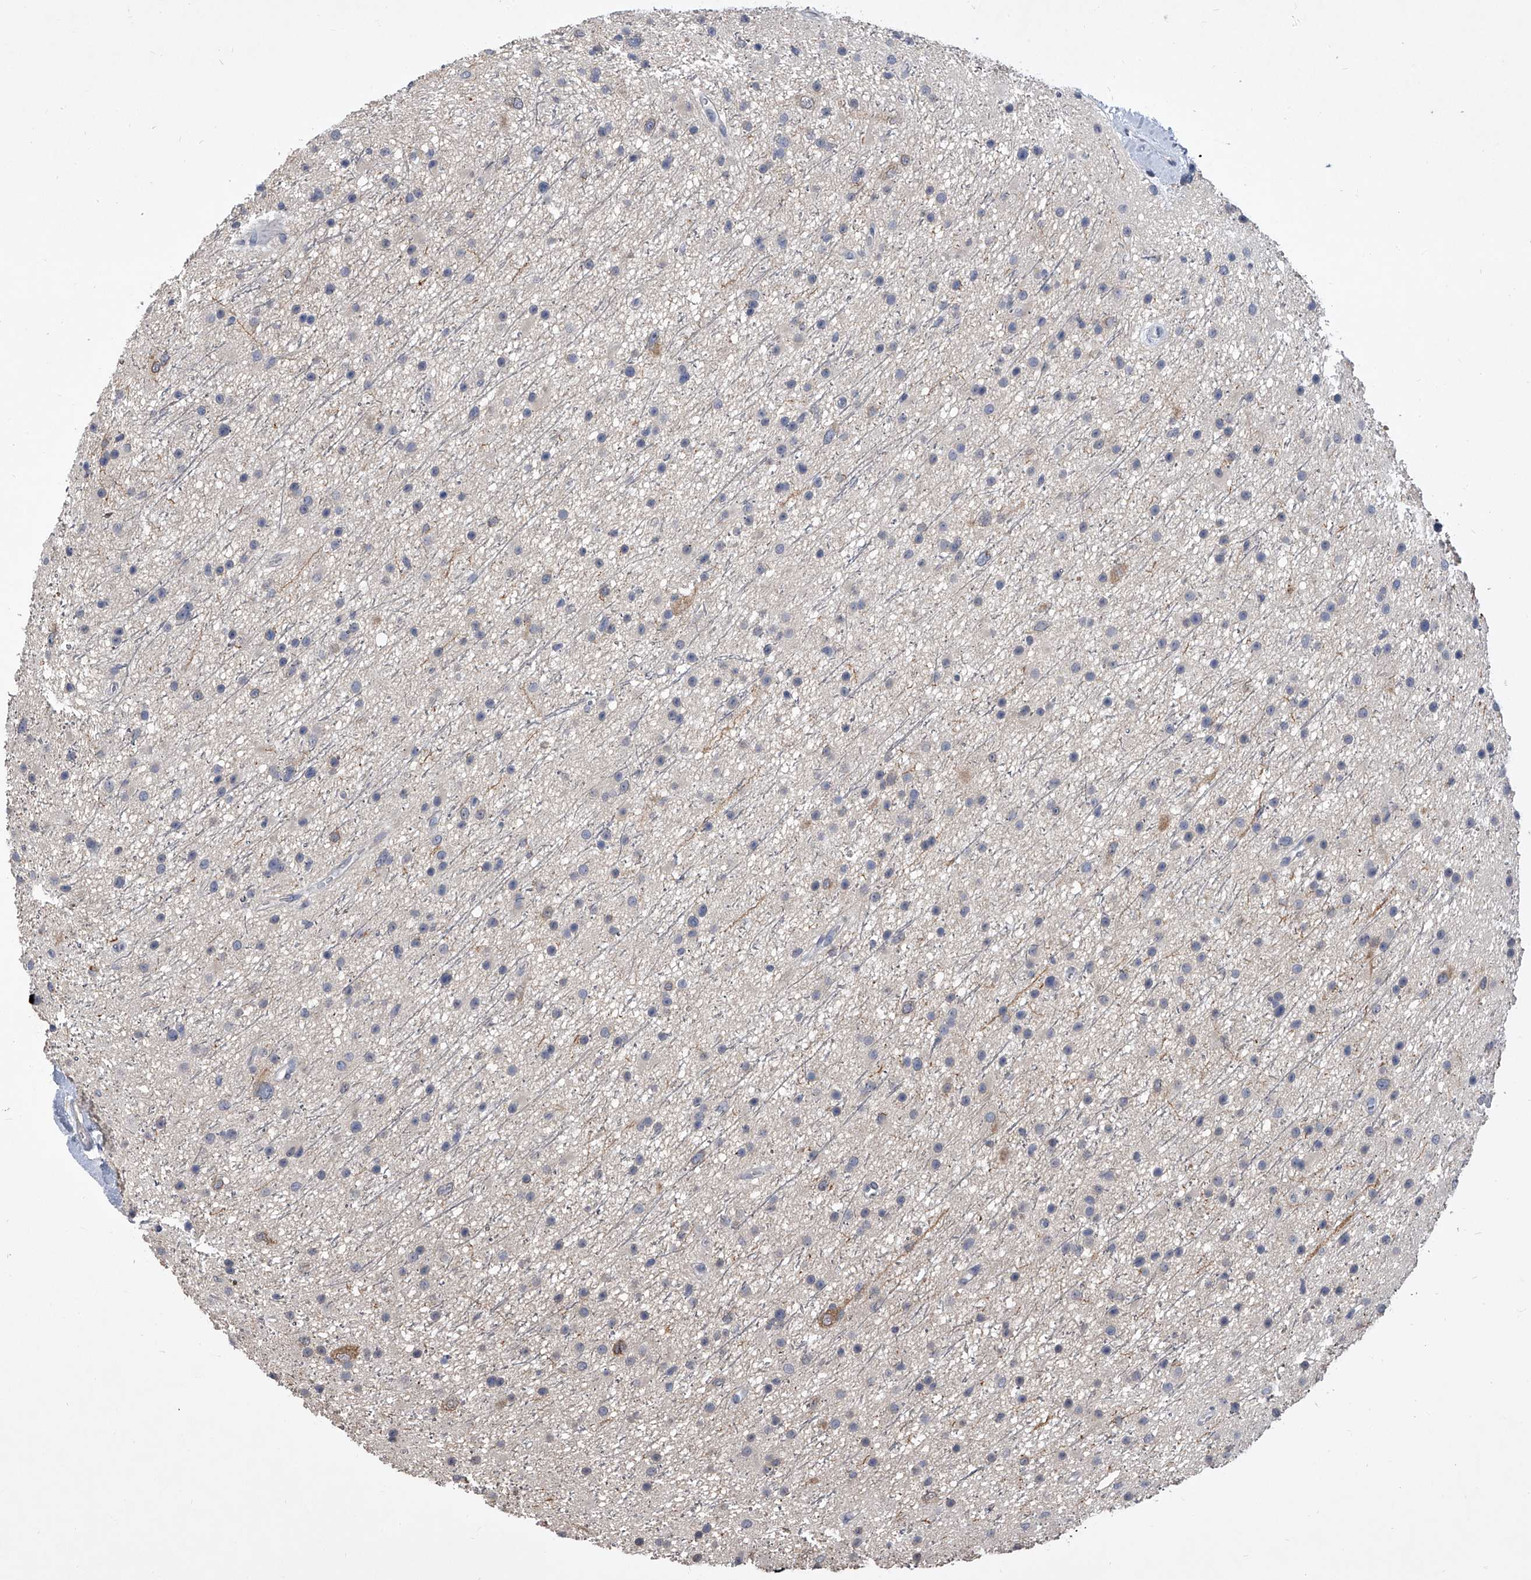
{"staining": {"intensity": "negative", "quantity": "none", "location": "none"}, "tissue": "glioma", "cell_type": "Tumor cells", "image_type": "cancer", "snomed": [{"axis": "morphology", "description": "Glioma, malignant, Low grade"}, {"axis": "topography", "description": "Cerebral cortex"}], "caption": "Tumor cells are negative for brown protein staining in malignant low-grade glioma.", "gene": "BHLHE23", "patient": {"sex": "female", "age": 39}}